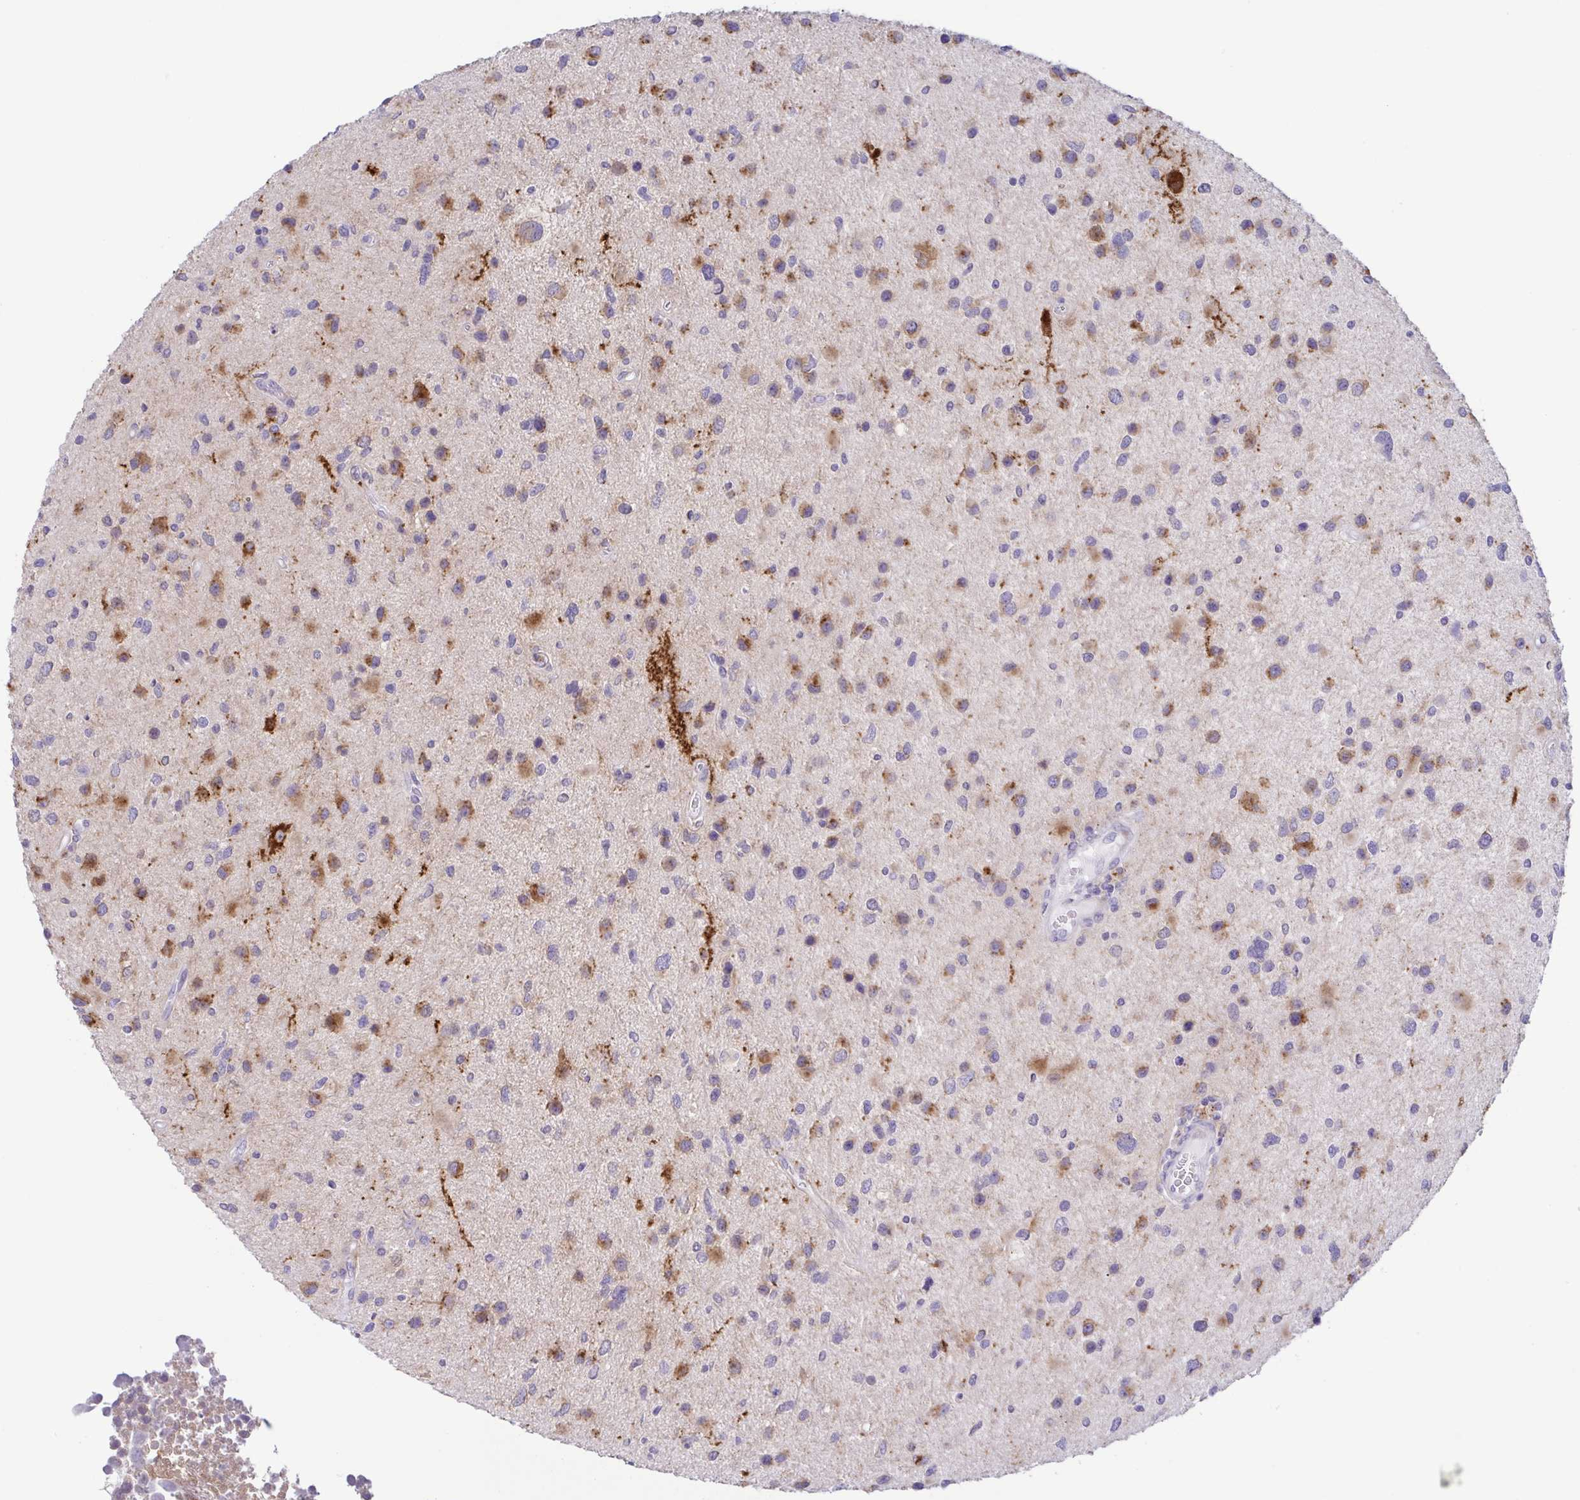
{"staining": {"intensity": "moderate", "quantity": "25%-75%", "location": "cytoplasmic/membranous"}, "tissue": "glioma", "cell_type": "Tumor cells", "image_type": "cancer", "snomed": [{"axis": "morphology", "description": "Glioma, malignant, Low grade"}, {"axis": "topography", "description": "Brain"}], "caption": "There is medium levels of moderate cytoplasmic/membranous expression in tumor cells of glioma, as demonstrated by immunohistochemical staining (brown color).", "gene": "ATP6V1G2", "patient": {"sex": "female", "age": 32}}